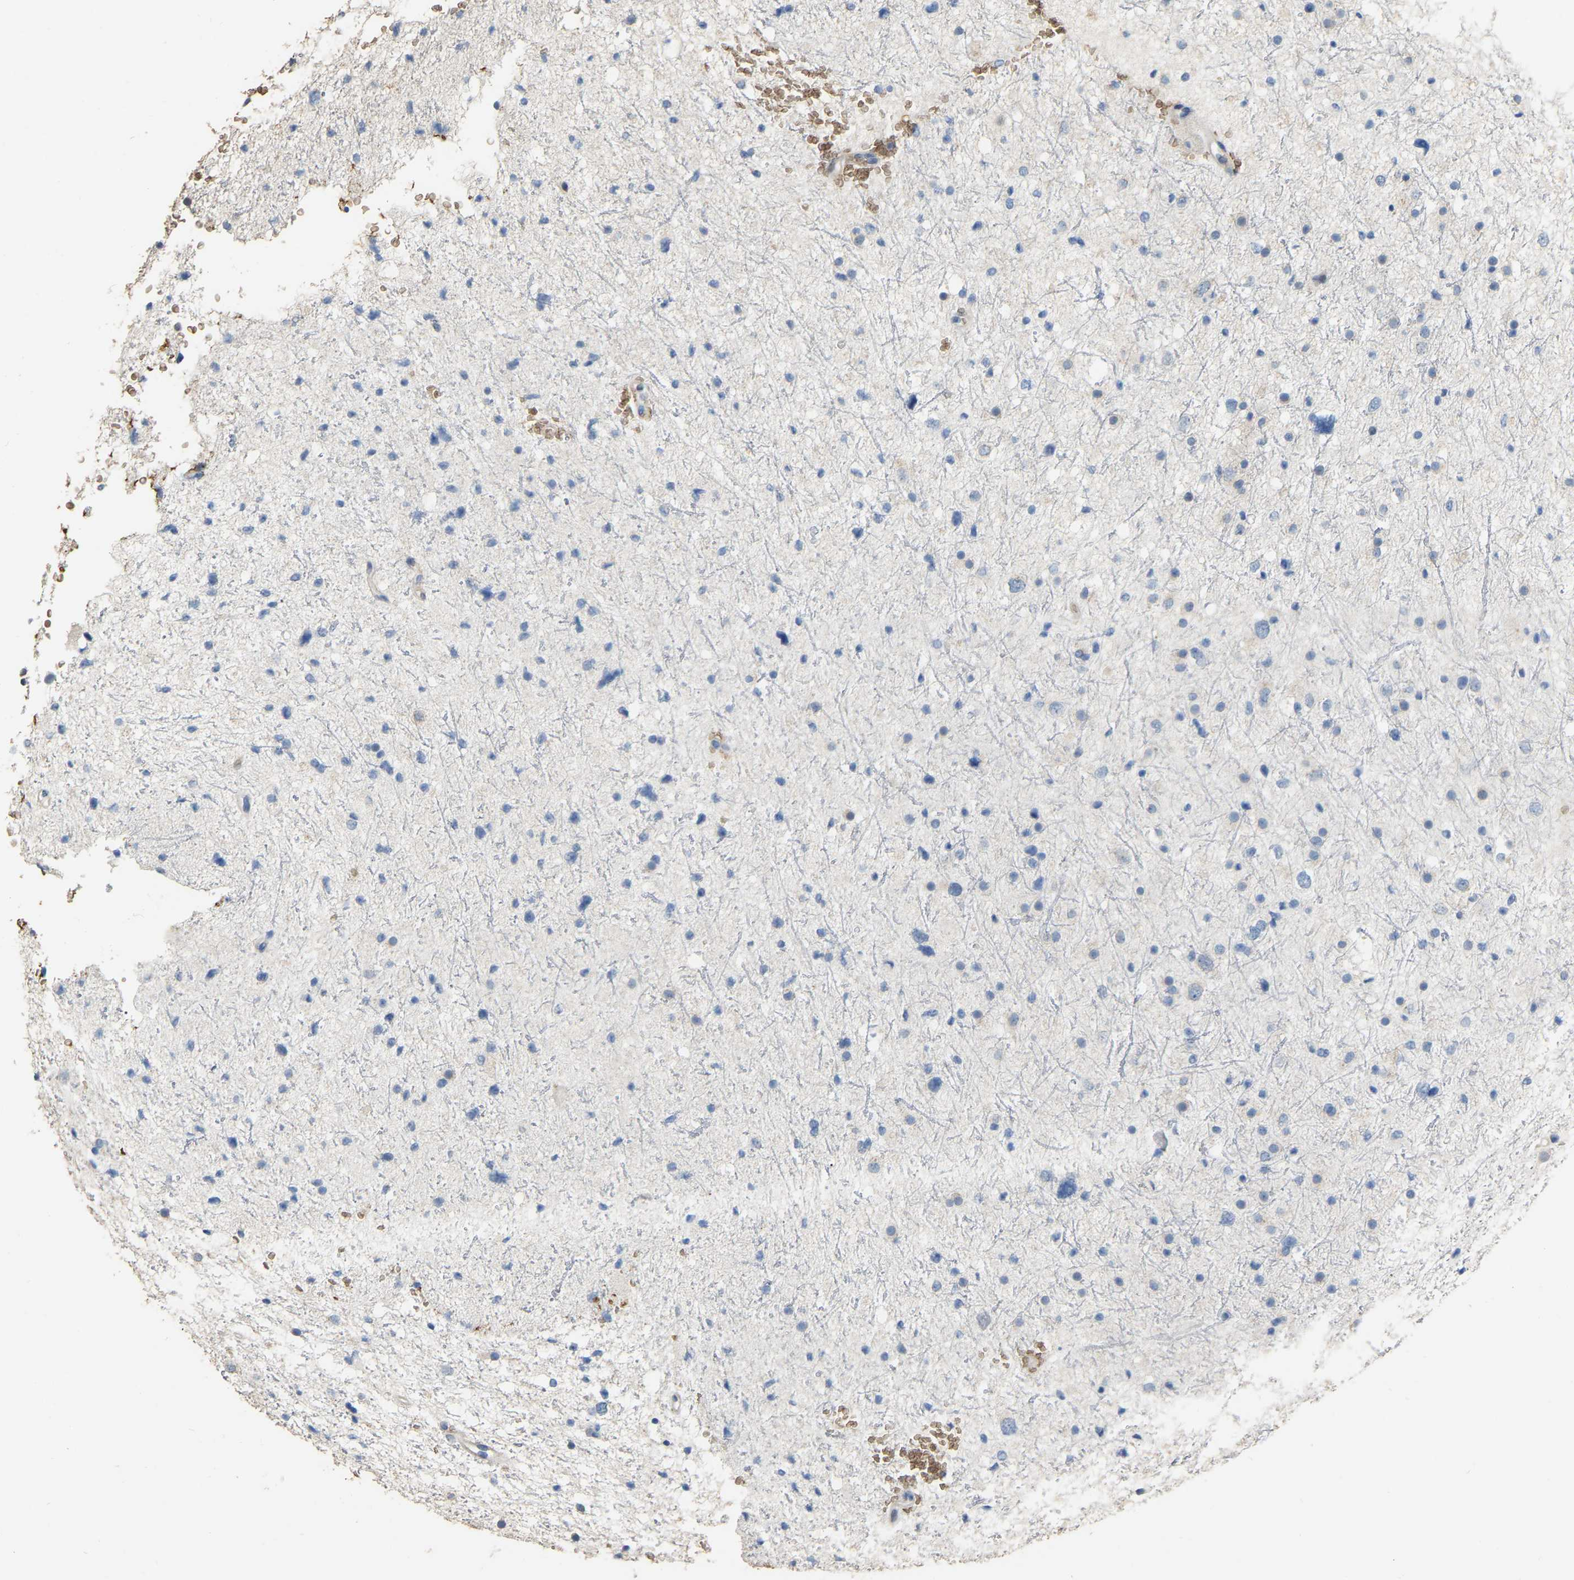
{"staining": {"intensity": "negative", "quantity": "none", "location": "none"}, "tissue": "glioma", "cell_type": "Tumor cells", "image_type": "cancer", "snomed": [{"axis": "morphology", "description": "Glioma, malignant, Low grade"}, {"axis": "topography", "description": "Brain"}], "caption": "Immunohistochemical staining of malignant glioma (low-grade) exhibits no significant positivity in tumor cells. (DAB (3,3'-diaminobenzidine) immunohistochemistry, high magnification).", "gene": "CFAP298", "patient": {"sex": "female", "age": 37}}